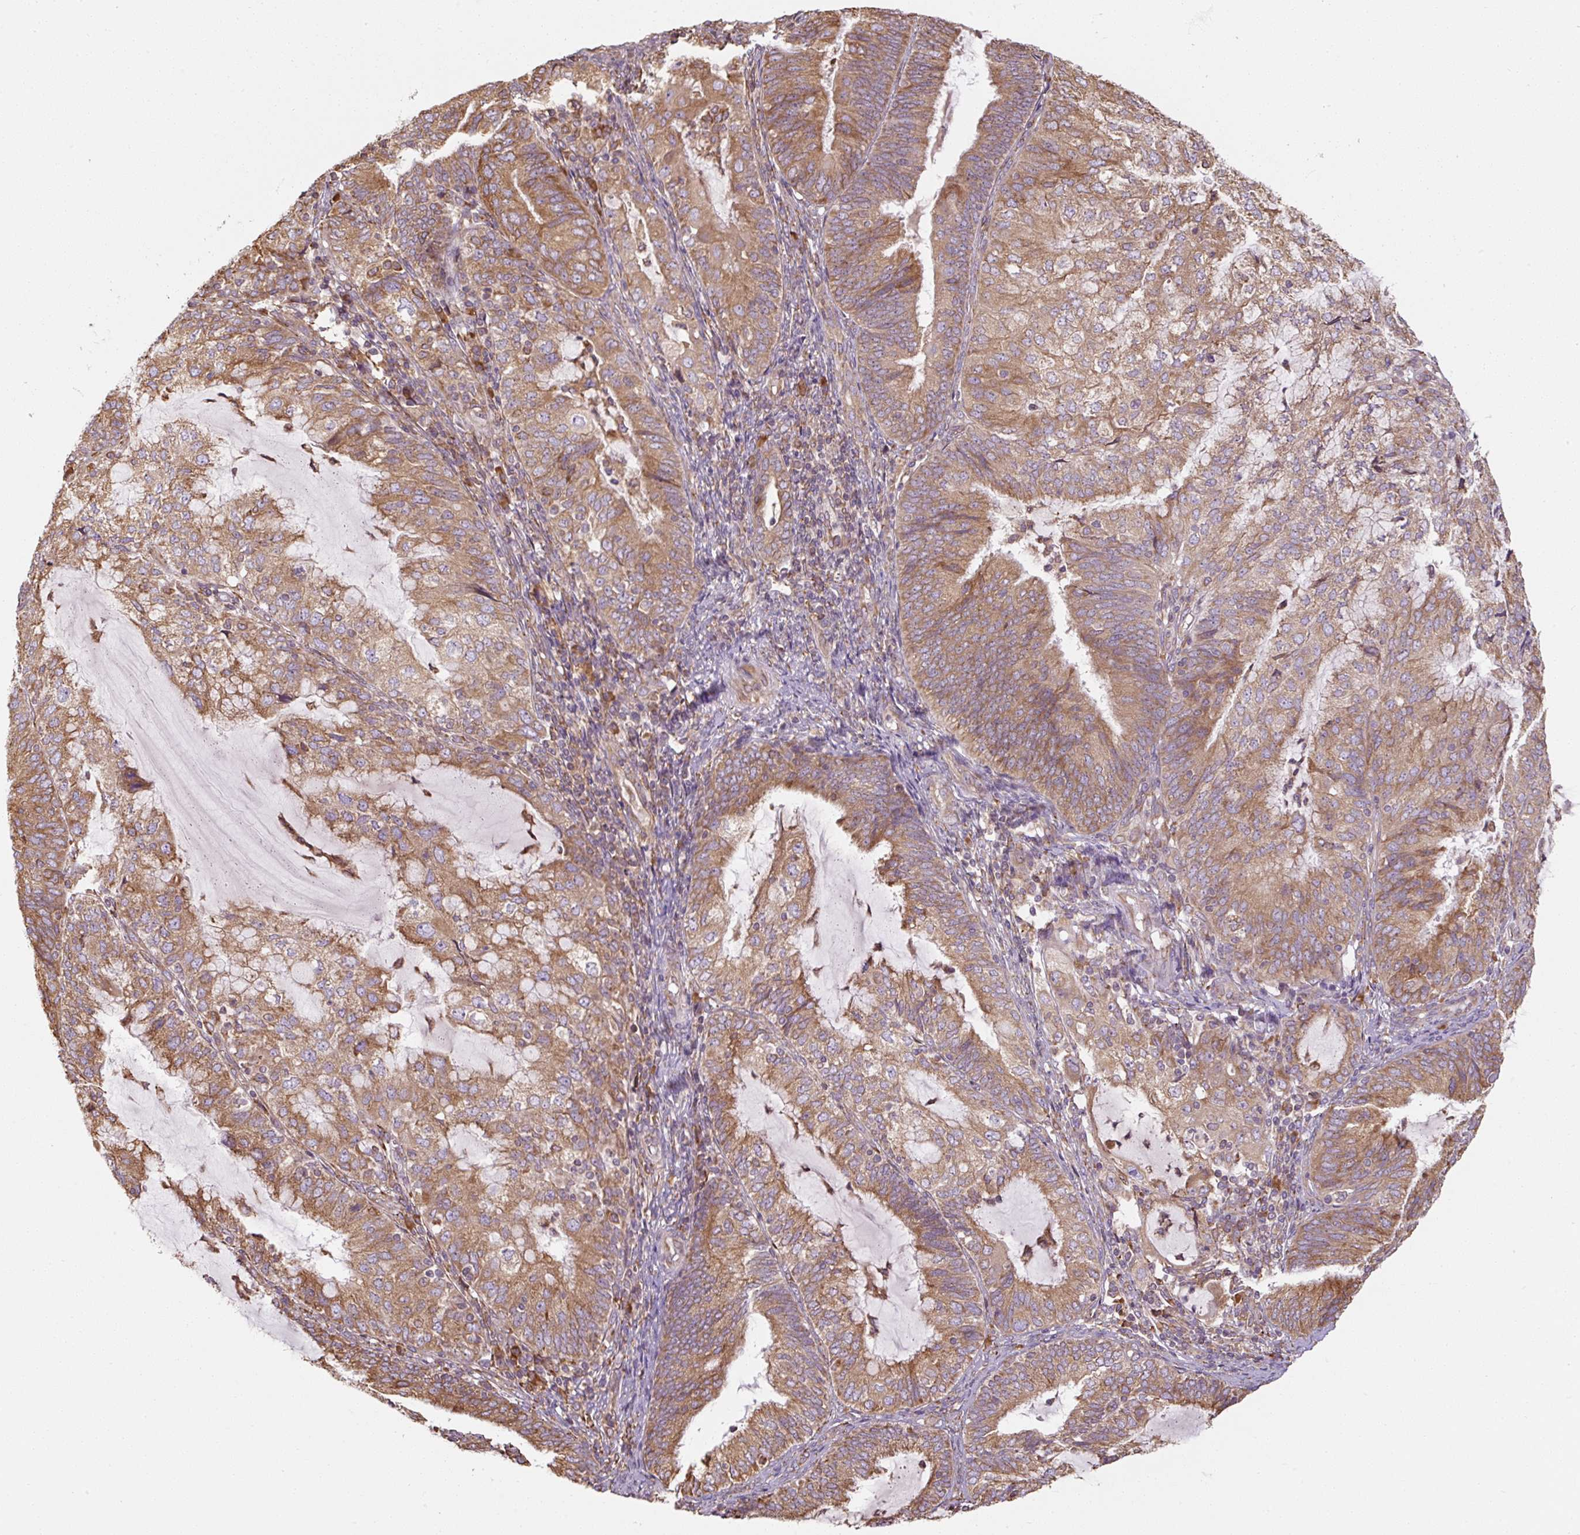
{"staining": {"intensity": "moderate", "quantity": ">75%", "location": "cytoplasmic/membranous"}, "tissue": "endometrial cancer", "cell_type": "Tumor cells", "image_type": "cancer", "snomed": [{"axis": "morphology", "description": "Adenocarcinoma, NOS"}, {"axis": "topography", "description": "Endometrium"}], "caption": "IHC micrograph of human endometrial cancer stained for a protein (brown), which shows medium levels of moderate cytoplasmic/membranous staining in approximately >75% of tumor cells.", "gene": "PRKCSH", "patient": {"sex": "female", "age": 81}}